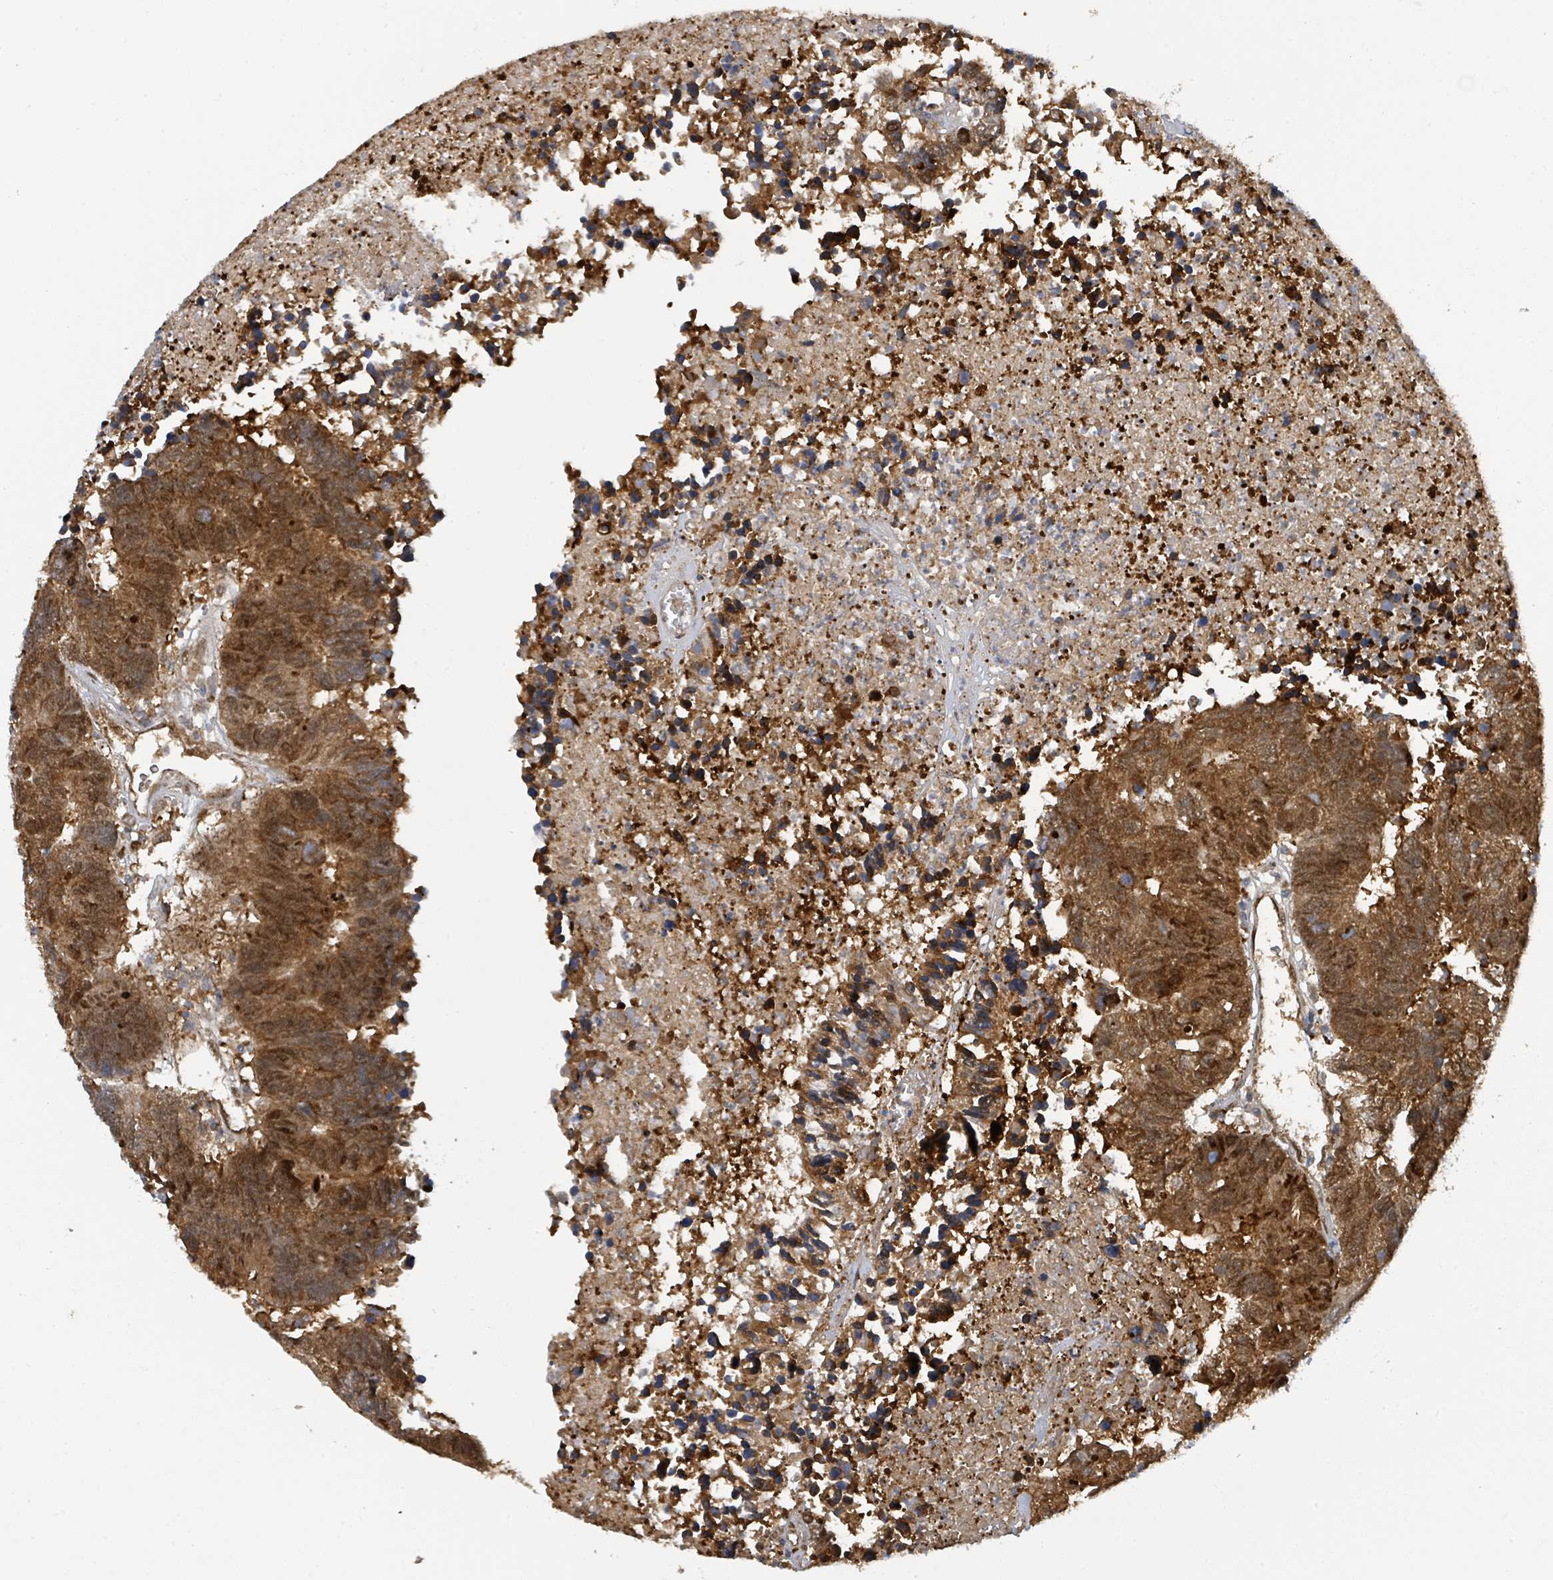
{"staining": {"intensity": "strong", "quantity": ">75%", "location": "cytoplasmic/membranous,nuclear"}, "tissue": "colorectal cancer", "cell_type": "Tumor cells", "image_type": "cancer", "snomed": [{"axis": "morphology", "description": "Adenocarcinoma, NOS"}, {"axis": "topography", "description": "Colon"}], "caption": "A micrograph of colorectal cancer (adenocarcinoma) stained for a protein shows strong cytoplasmic/membranous and nuclear brown staining in tumor cells.", "gene": "PSMB7", "patient": {"sex": "female", "age": 48}}